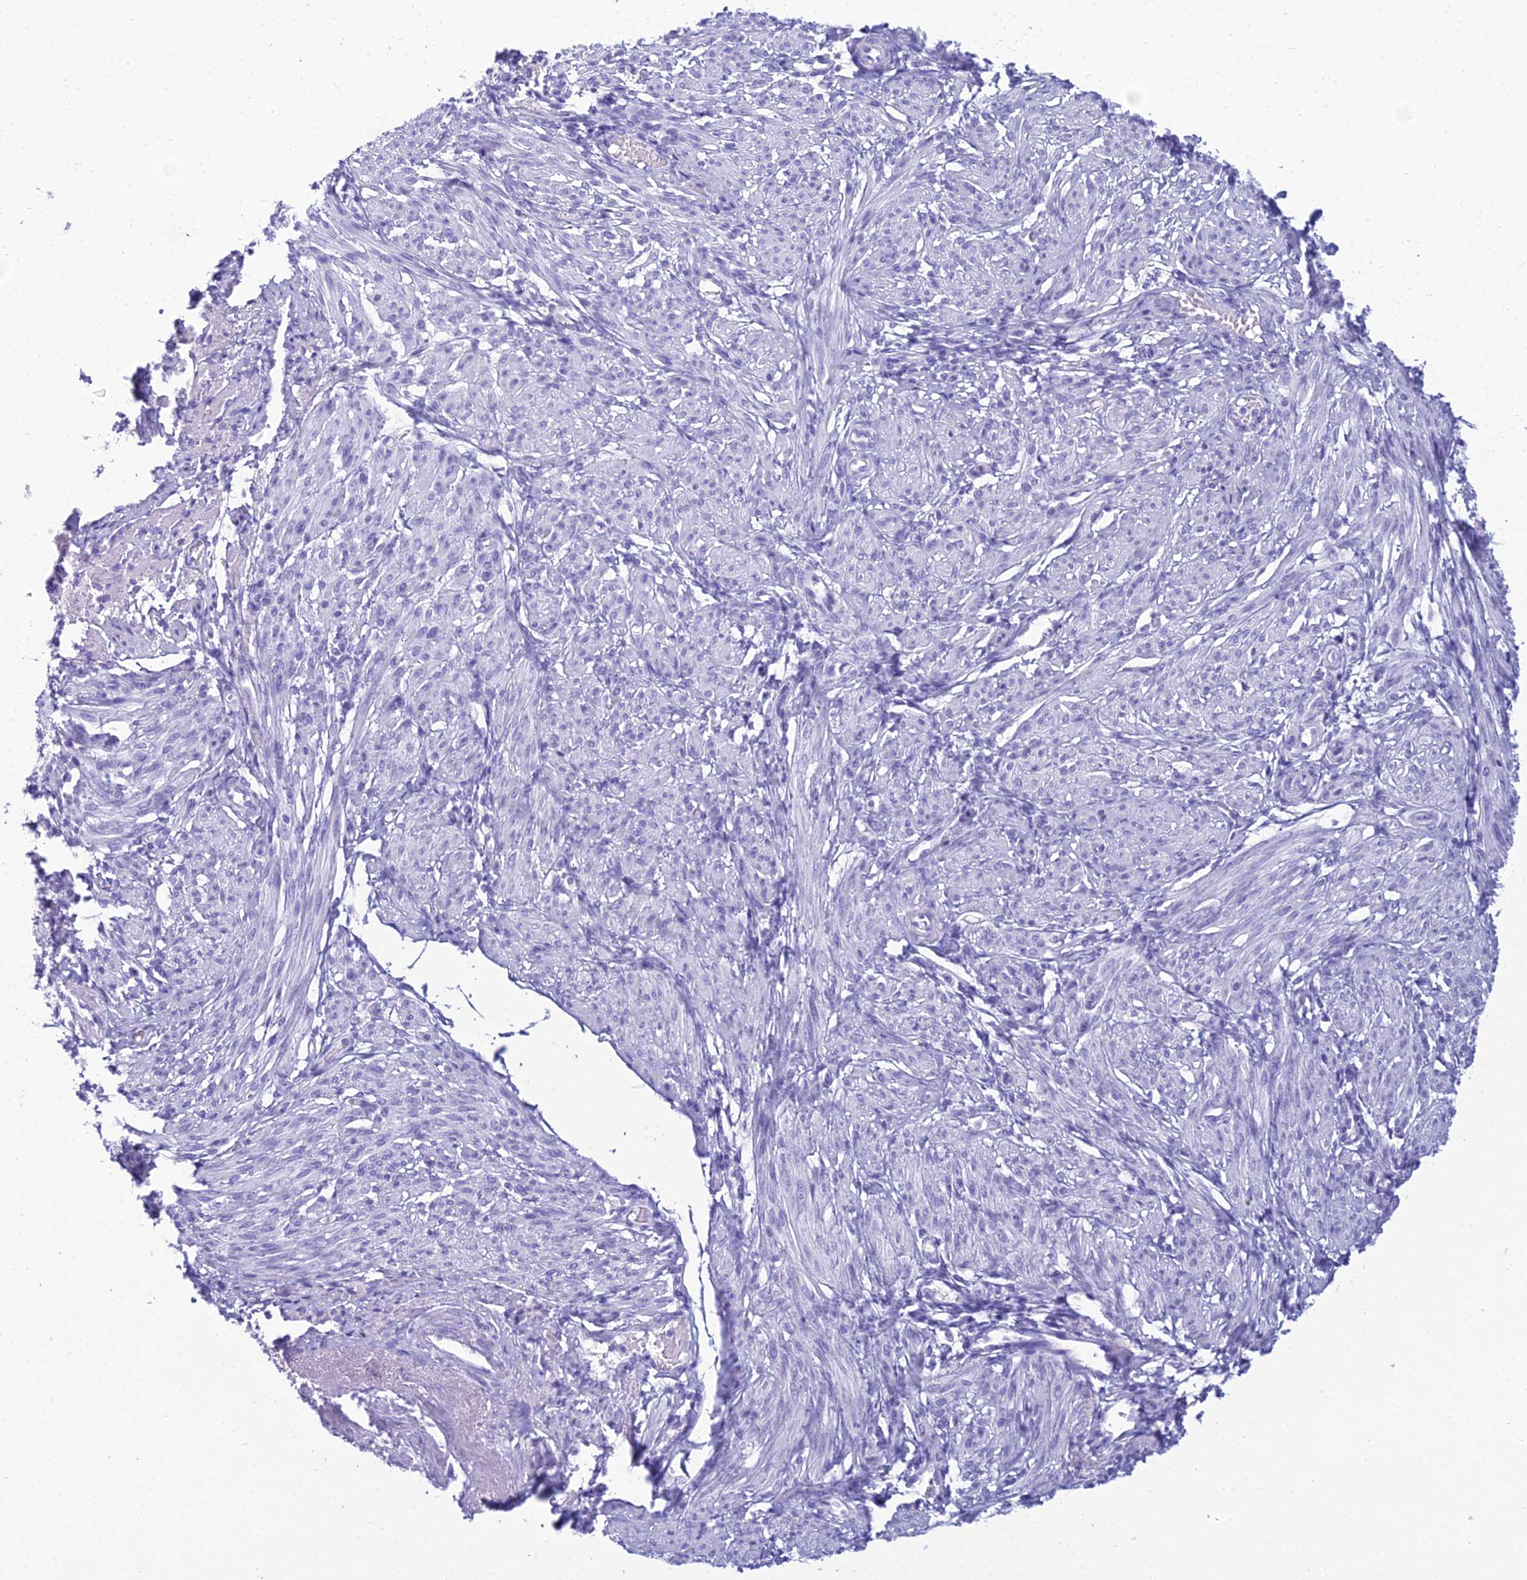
{"staining": {"intensity": "negative", "quantity": "none", "location": "none"}, "tissue": "smooth muscle", "cell_type": "Smooth muscle cells", "image_type": "normal", "snomed": [{"axis": "morphology", "description": "Normal tissue, NOS"}, {"axis": "topography", "description": "Smooth muscle"}], "caption": "IHC photomicrograph of unremarkable smooth muscle: smooth muscle stained with DAB exhibits no significant protein positivity in smooth muscle cells.", "gene": "ZNF442", "patient": {"sex": "female", "age": 39}}